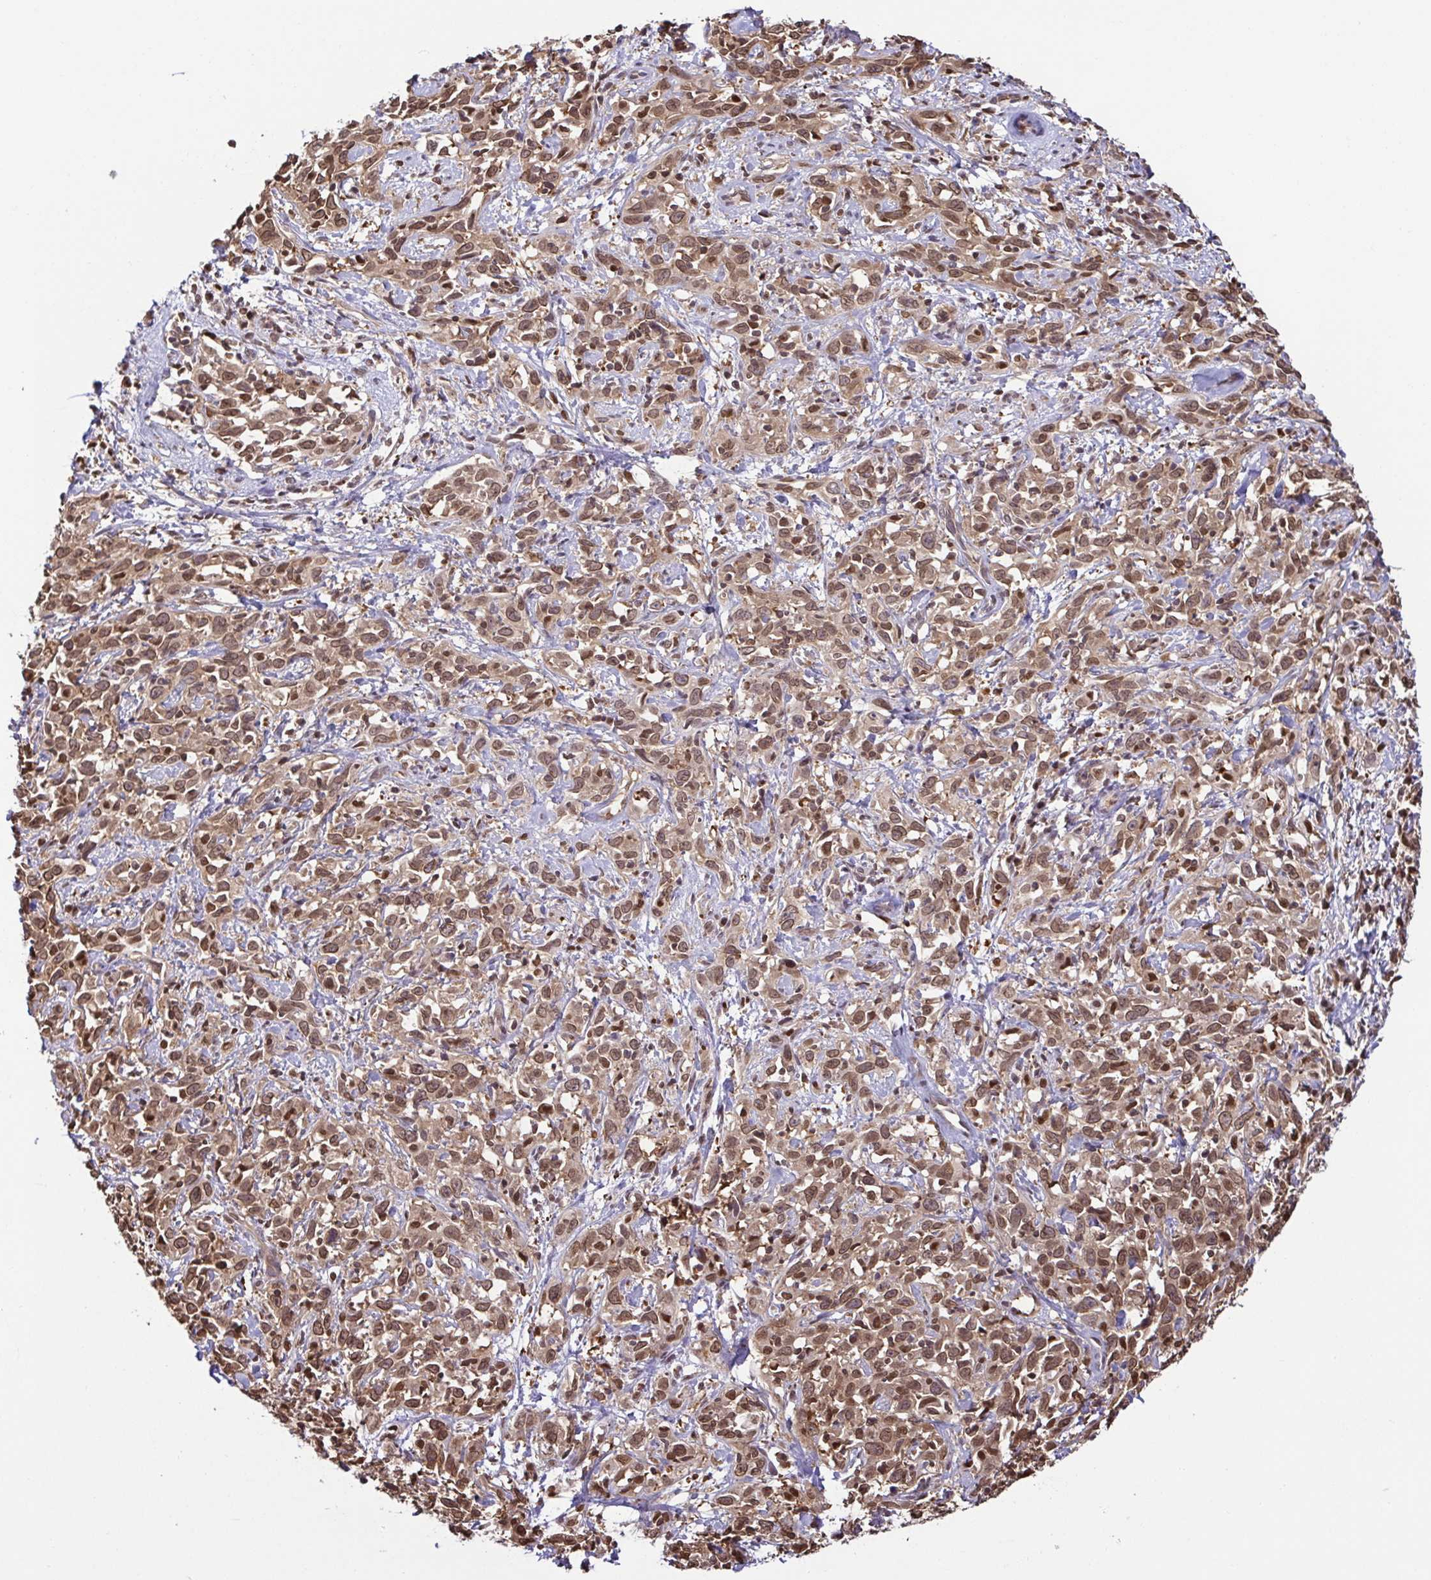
{"staining": {"intensity": "moderate", "quantity": ">75%", "location": "nuclear"}, "tissue": "cervical cancer", "cell_type": "Tumor cells", "image_type": "cancer", "snomed": [{"axis": "morphology", "description": "Adenocarcinoma, NOS"}, {"axis": "topography", "description": "Cervix"}], "caption": "Human cervical cancer stained with a protein marker exhibits moderate staining in tumor cells.", "gene": "PSMB9", "patient": {"sex": "female", "age": 40}}